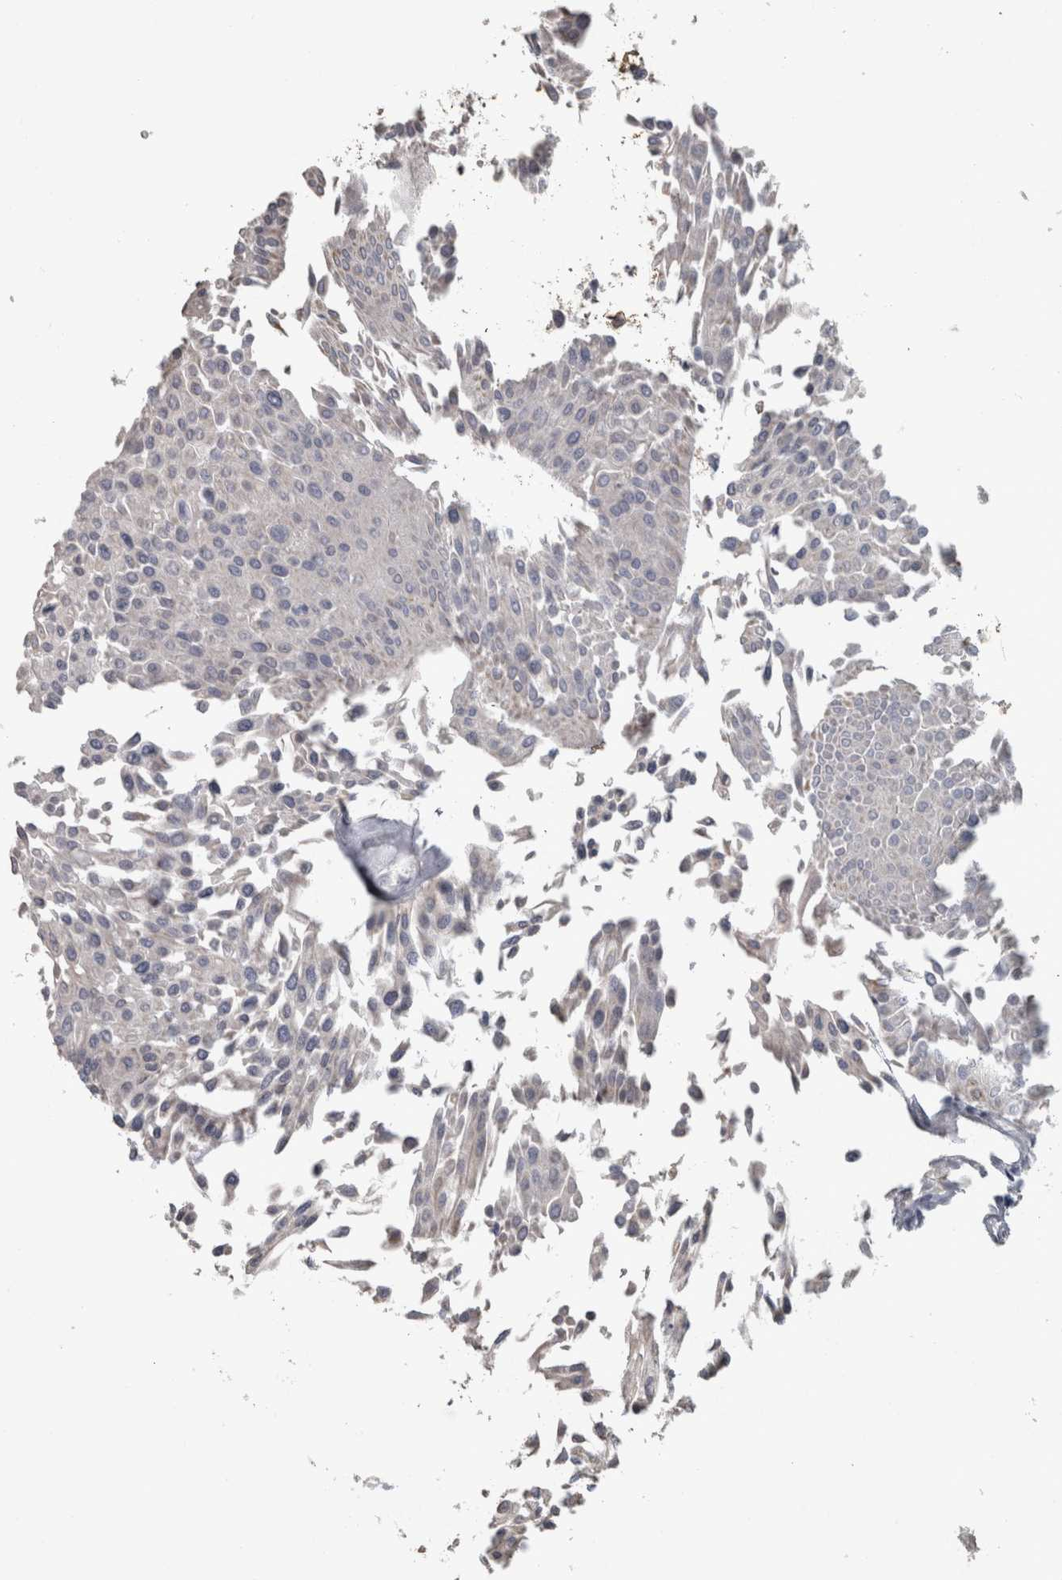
{"staining": {"intensity": "negative", "quantity": "none", "location": "none"}, "tissue": "urothelial cancer", "cell_type": "Tumor cells", "image_type": "cancer", "snomed": [{"axis": "morphology", "description": "Urothelial carcinoma, Low grade"}, {"axis": "topography", "description": "Urinary bladder"}], "caption": "High power microscopy micrograph of an immunohistochemistry photomicrograph of urothelial cancer, revealing no significant positivity in tumor cells.", "gene": "EFEMP2", "patient": {"sex": "male", "age": 67}}